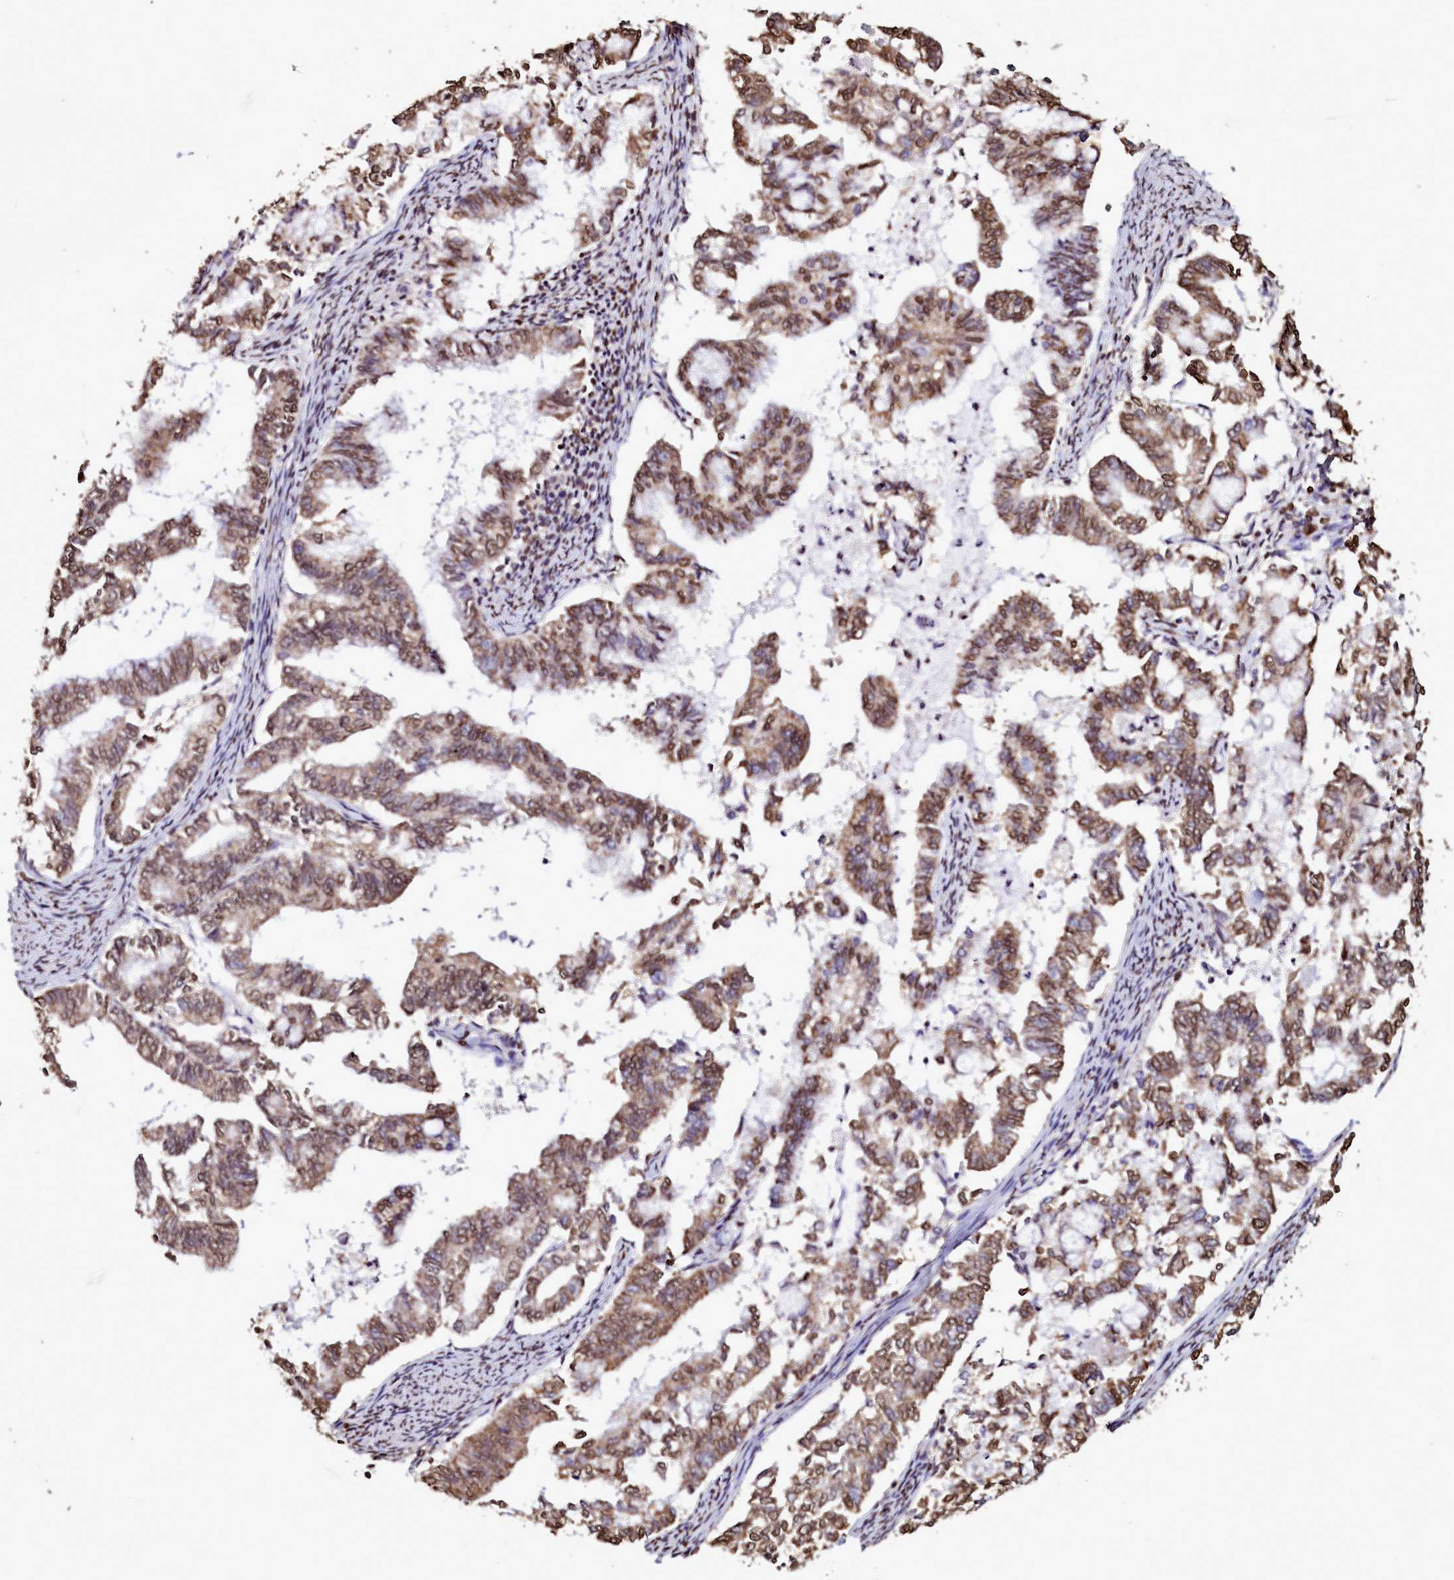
{"staining": {"intensity": "moderate", "quantity": ">75%", "location": "cytoplasmic/membranous,nuclear"}, "tissue": "endometrial cancer", "cell_type": "Tumor cells", "image_type": "cancer", "snomed": [{"axis": "morphology", "description": "Adenocarcinoma, NOS"}, {"axis": "topography", "description": "Endometrium"}], "caption": "Immunohistochemical staining of human endometrial cancer exhibits medium levels of moderate cytoplasmic/membranous and nuclear protein positivity in about >75% of tumor cells. (DAB (3,3'-diaminobenzidine) = brown stain, brightfield microscopy at high magnification).", "gene": "TRIP6", "patient": {"sex": "female", "age": 79}}